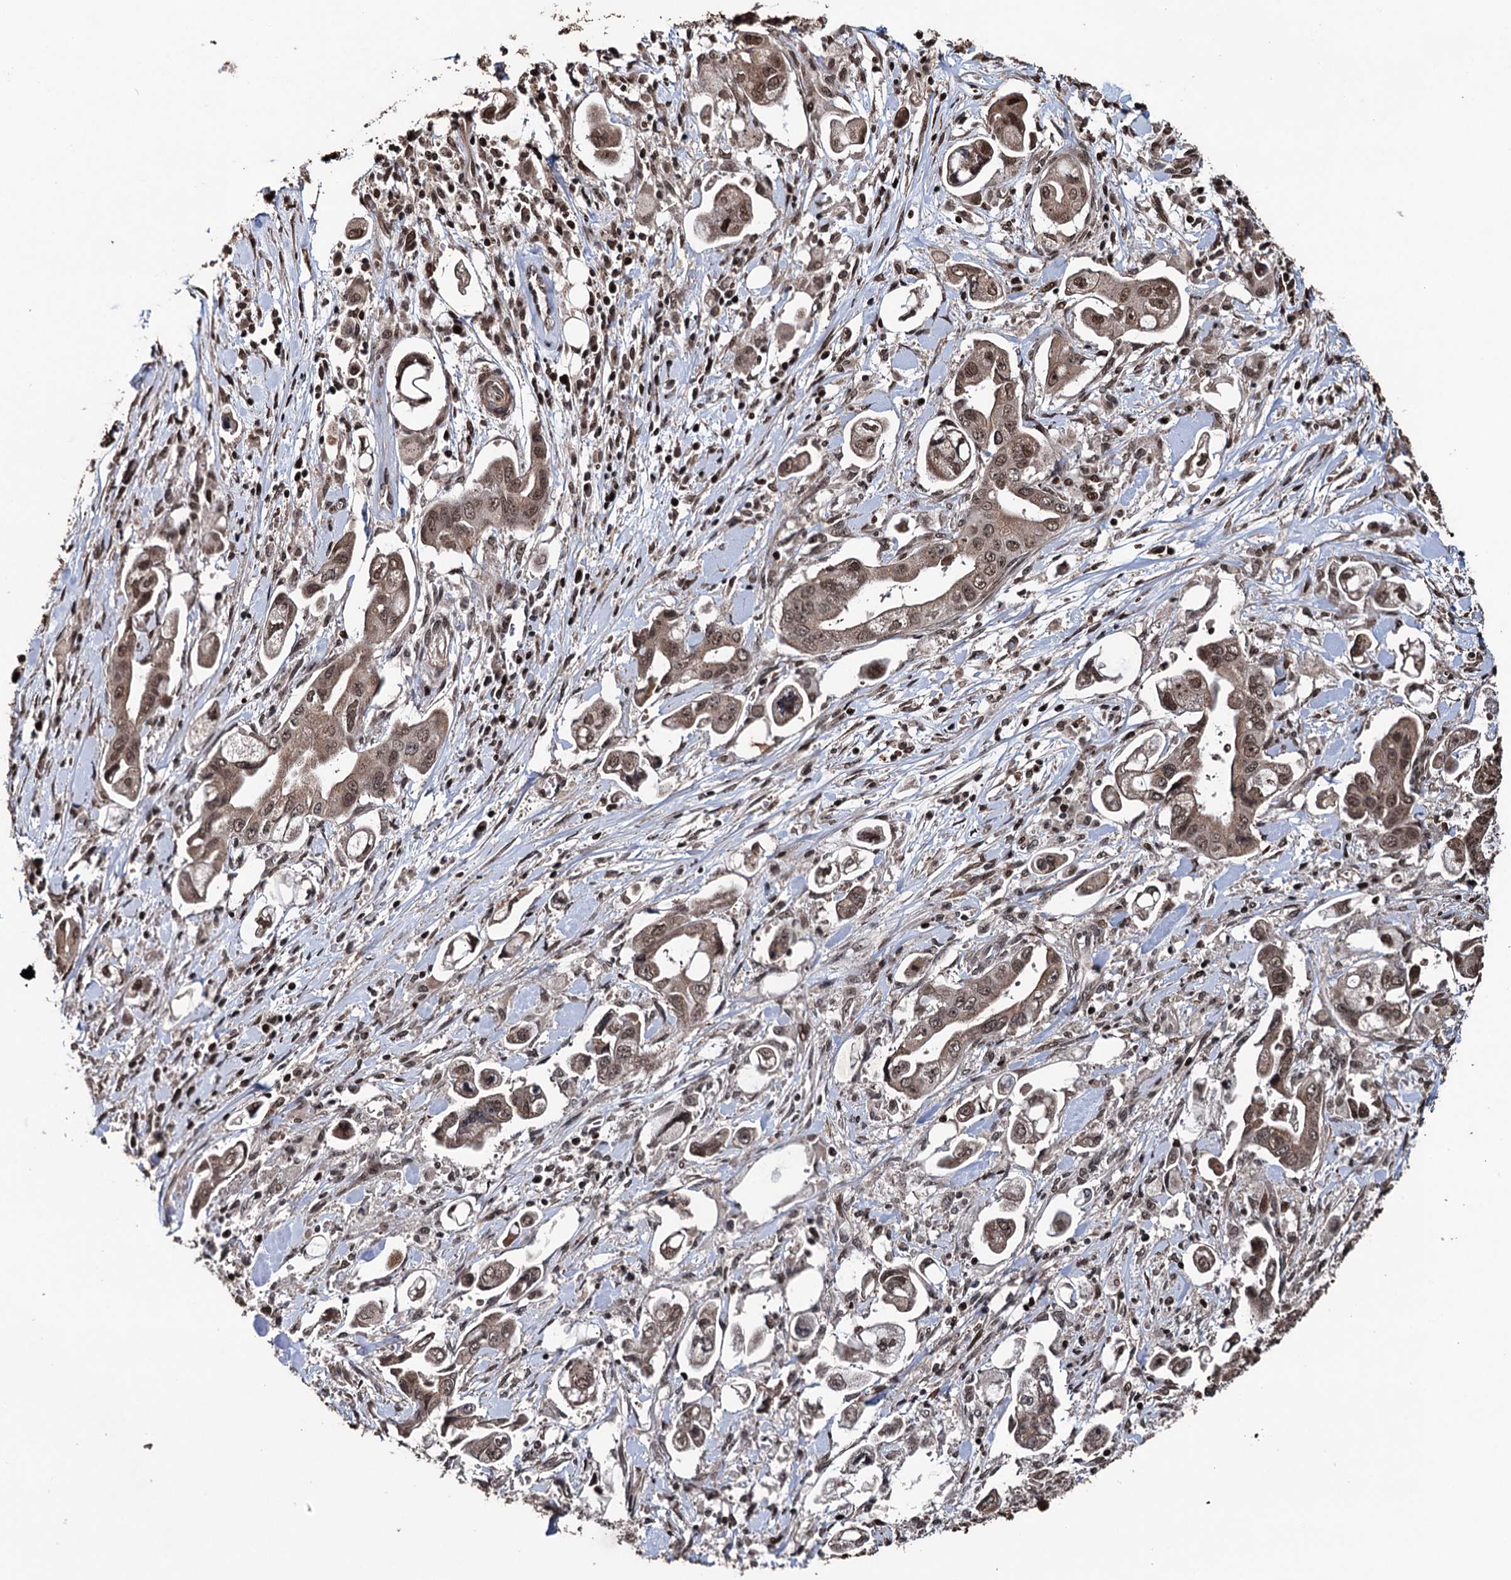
{"staining": {"intensity": "moderate", "quantity": ">75%", "location": "cytoplasmic/membranous,nuclear"}, "tissue": "stomach cancer", "cell_type": "Tumor cells", "image_type": "cancer", "snomed": [{"axis": "morphology", "description": "Adenocarcinoma, NOS"}, {"axis": "topography", "description": "Stomach"}], "caption": "Protein positivity by immunohistochemistry displays moderate cytoplasmic/membranous and nuclear expression in approximately >75% of tumor cells in stomach adenocarcinoma. The staining is performed using DAB brown chromogen to label protein expression. The nuclei are counter-stained blue using hematoxylin.", "gene": "EYA4", "patient": {"sex": "male", "age": 62}}